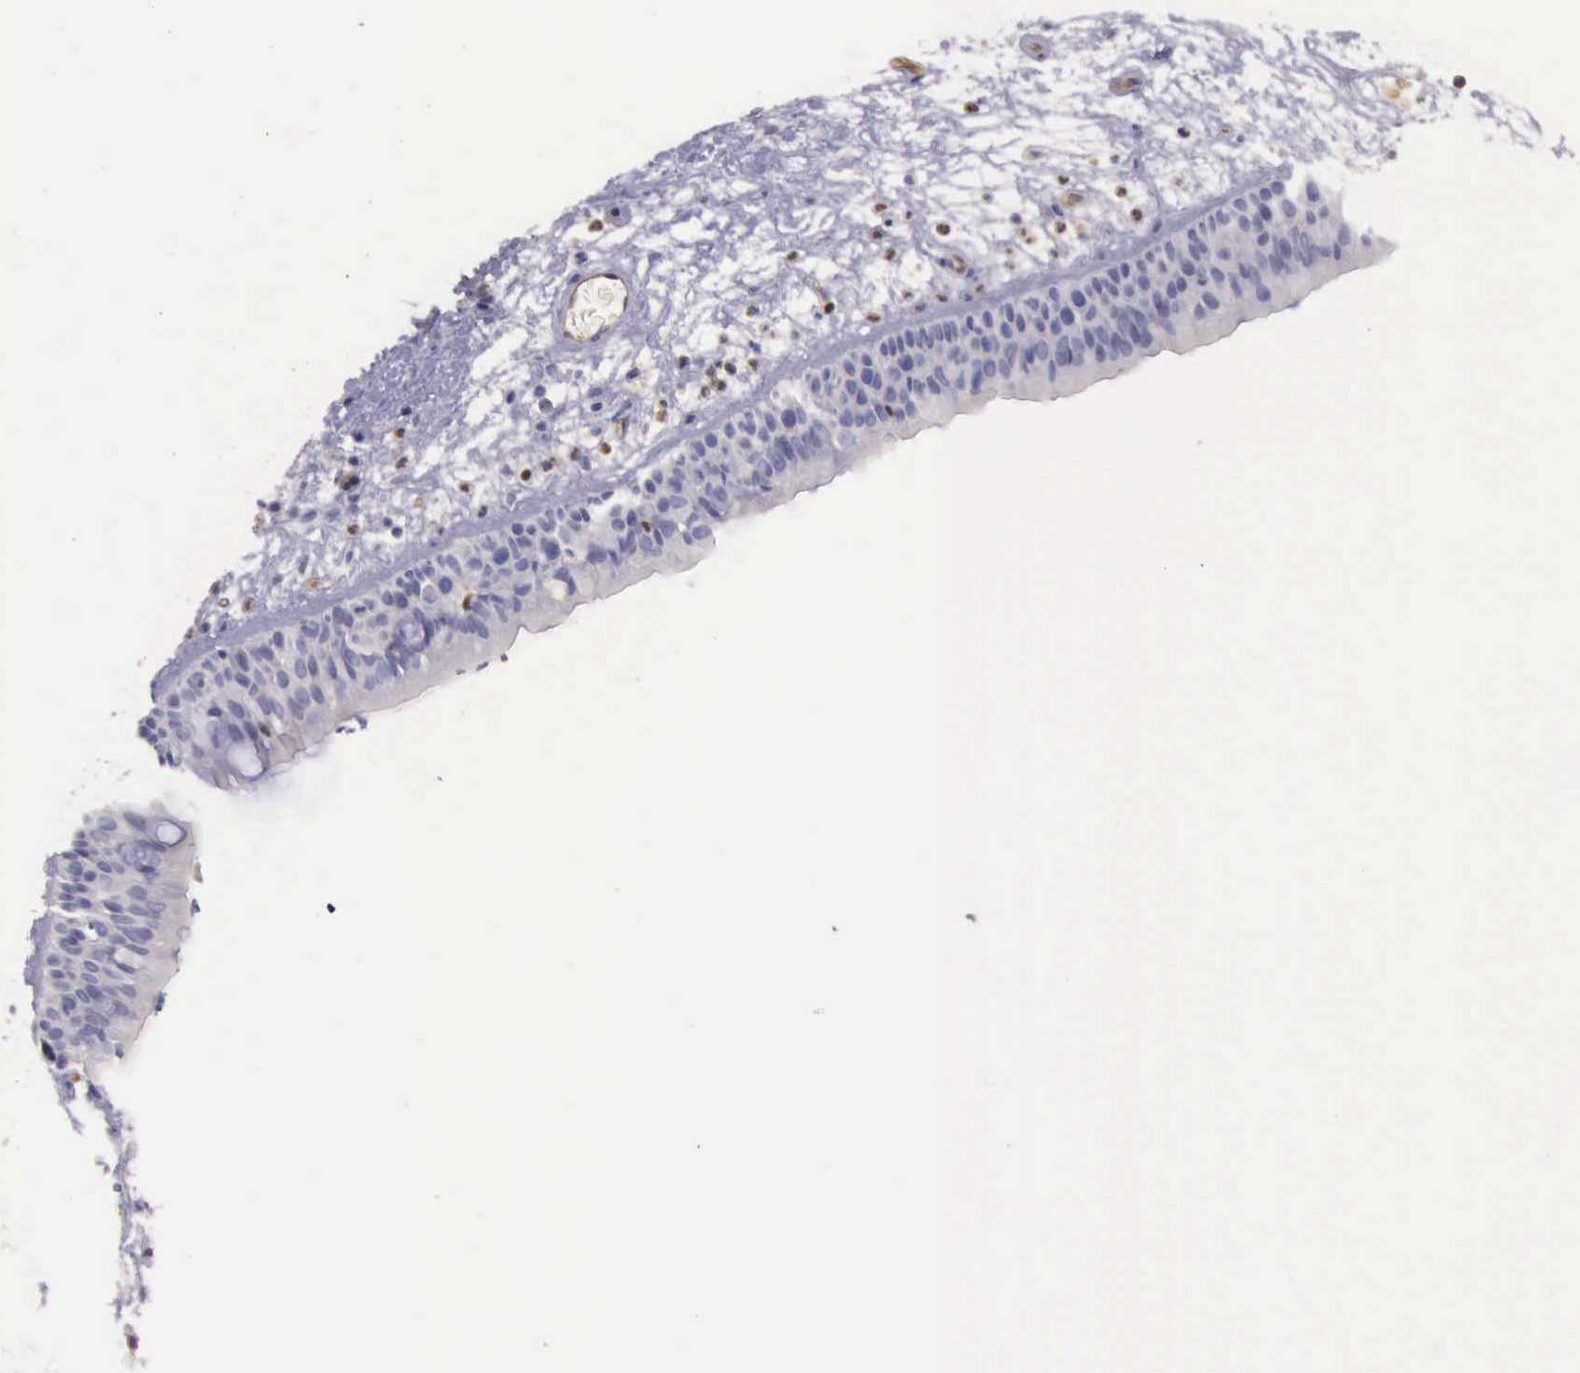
{"staining": {"intensity": "negative", "quantity": "none", "location": "none"}, "tissue": "nasopharynx", "cell_type": "Respiratory epithelial cells", "image_type": "normal", "snomed": [{"axis": "morphology", "description": "Normal tissue, NOS"}, {"axis": "topography", "description": "Nasopharynx"}], "caption": "A photomicrograph of nasopharynx stained for a protein displays no brown staining in respiratory epithelial cells.", "gene": "TCEANC", "patient": {"sex": "male", "age": 63}}